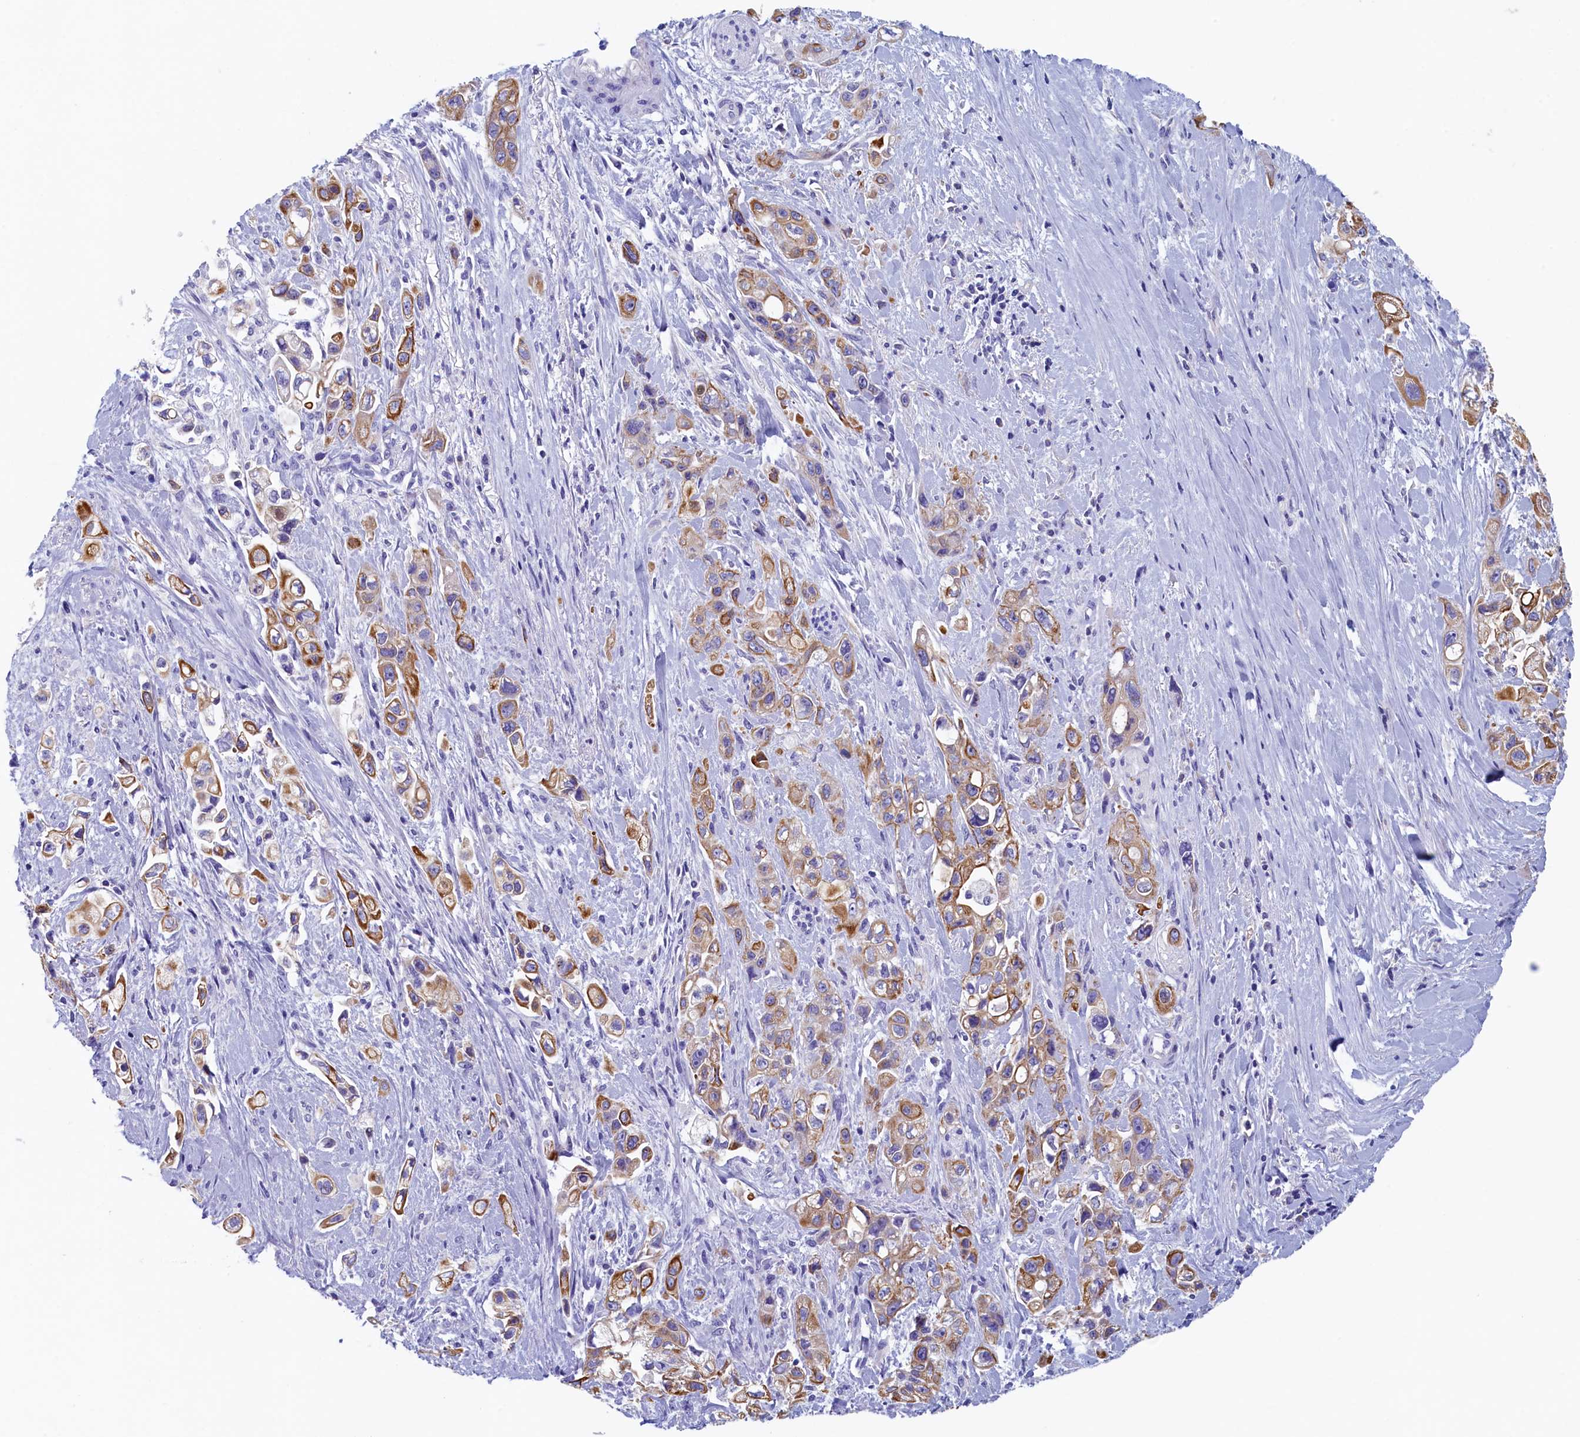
{"staining": {"intensity": "moderate", "quantity": ">75%", "location": "cytoplasmic/membranous"}, "tissue": "pancreatic cancer", "cell_type": "Tumor cells", "image_type": "cancer", "snomed": [{"axis": "morphology", "description": "Adenocarcinoma, NOS"}, {"axis": "topography", "description": "Pancreas"}], "caption": "DAB immunohistochemical staining of human pancreatic cancer (adenocarcinoma) shows moderate cytoplasmic/membranous protein positivity in about >75% of tumor cells.", "gene": "GUCA1C", "patient": {"sex": "female", "age": 66}}